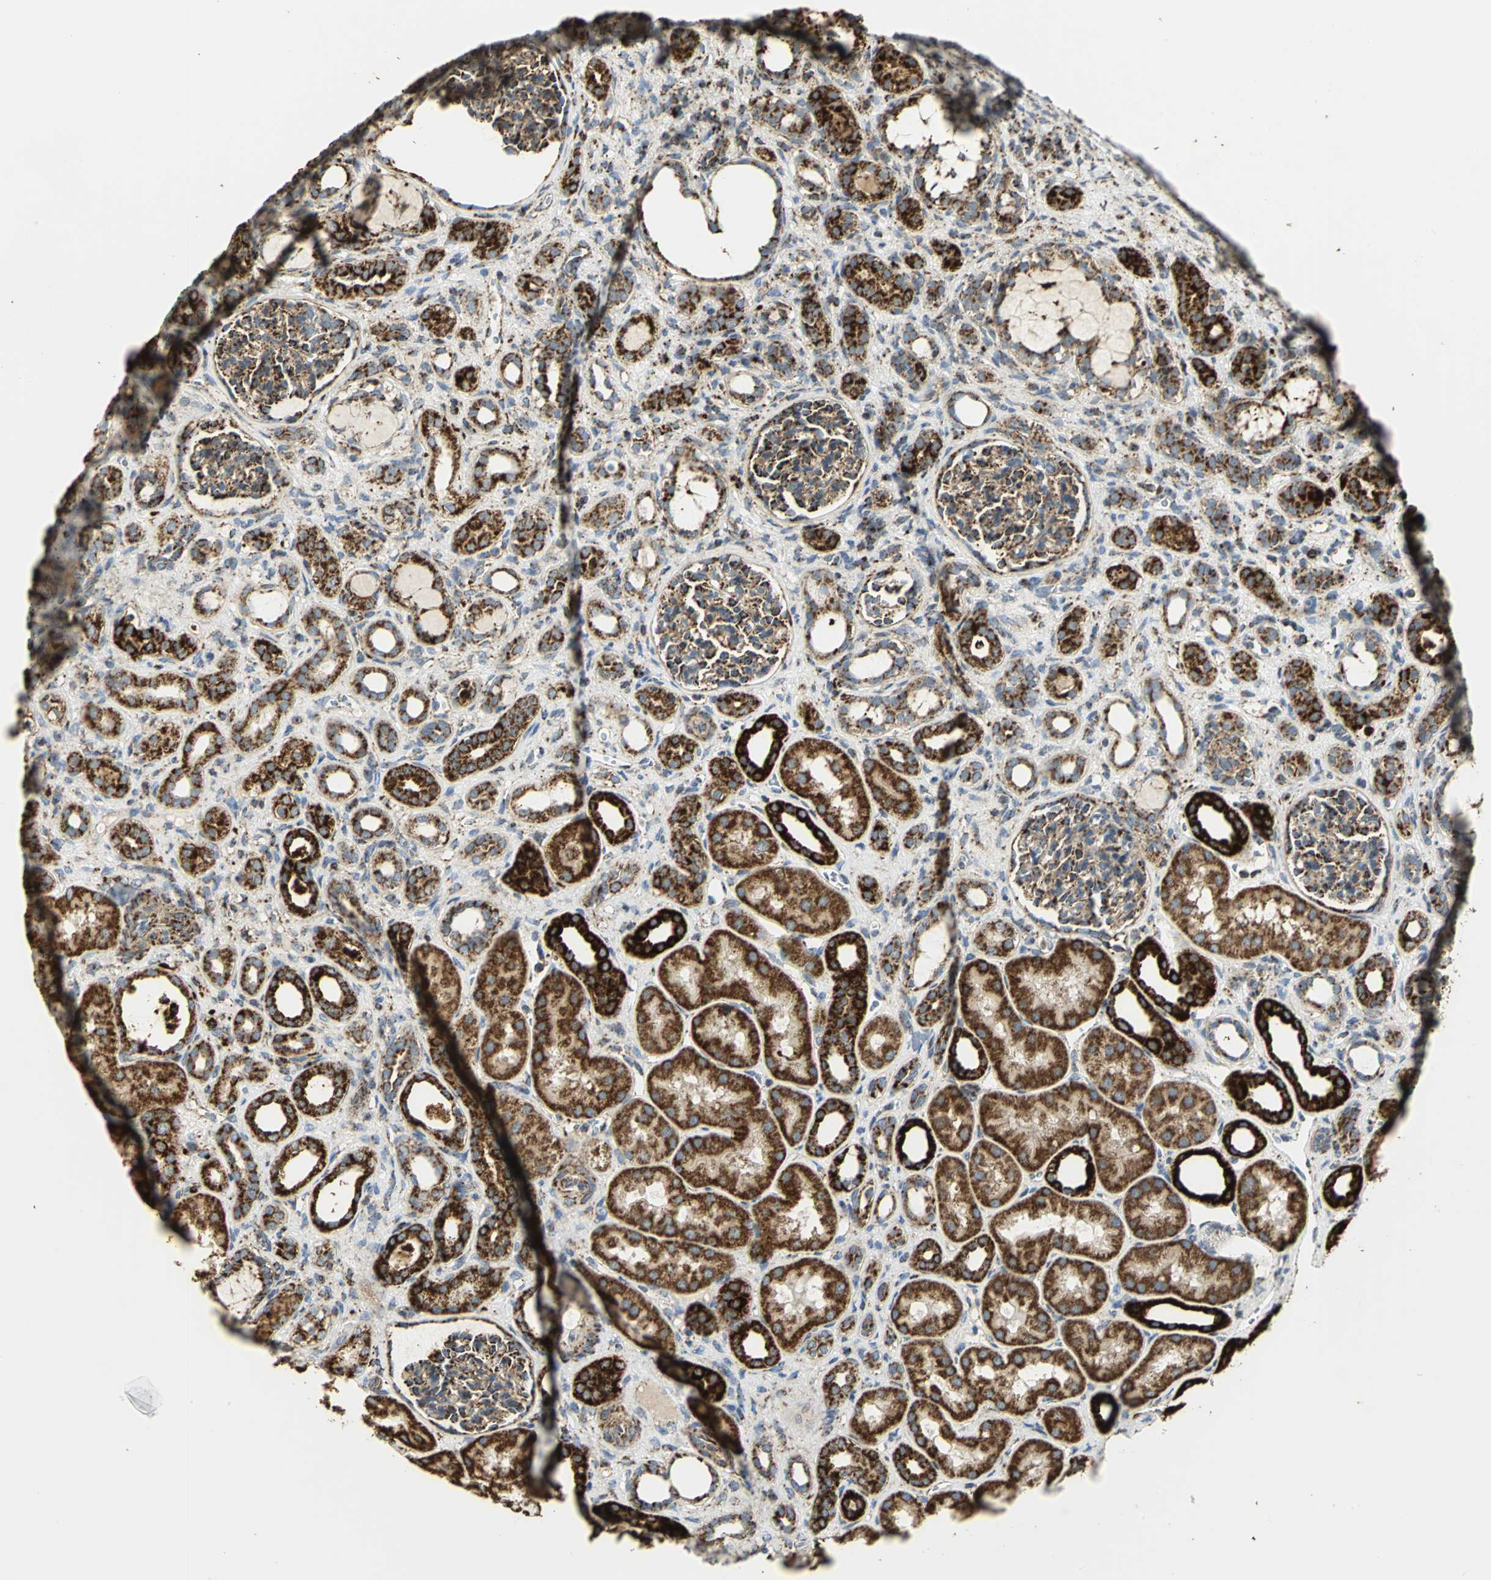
{"staining": {"intensity": "strong", "quantity": ">75%", "location": "cytoplasmic/membranous"}, "tissue": "kidney", "cell_type": "Cells in glomeruli", "image_type": "normal", "snomed": [{"axis": "morphology", "description": "Normal tissue, NOS"}, {"axis": "topography", "description": "Kidney"}], "caption": "This micrograph shows immunohistochemistry (IHC) staining of normal kidney, with high strong cytoplasmic/membranous expression in about >75% of cells in glomeruli.", "gene": "VDAC1", "patient": {"sex": "male", "age": 7}}